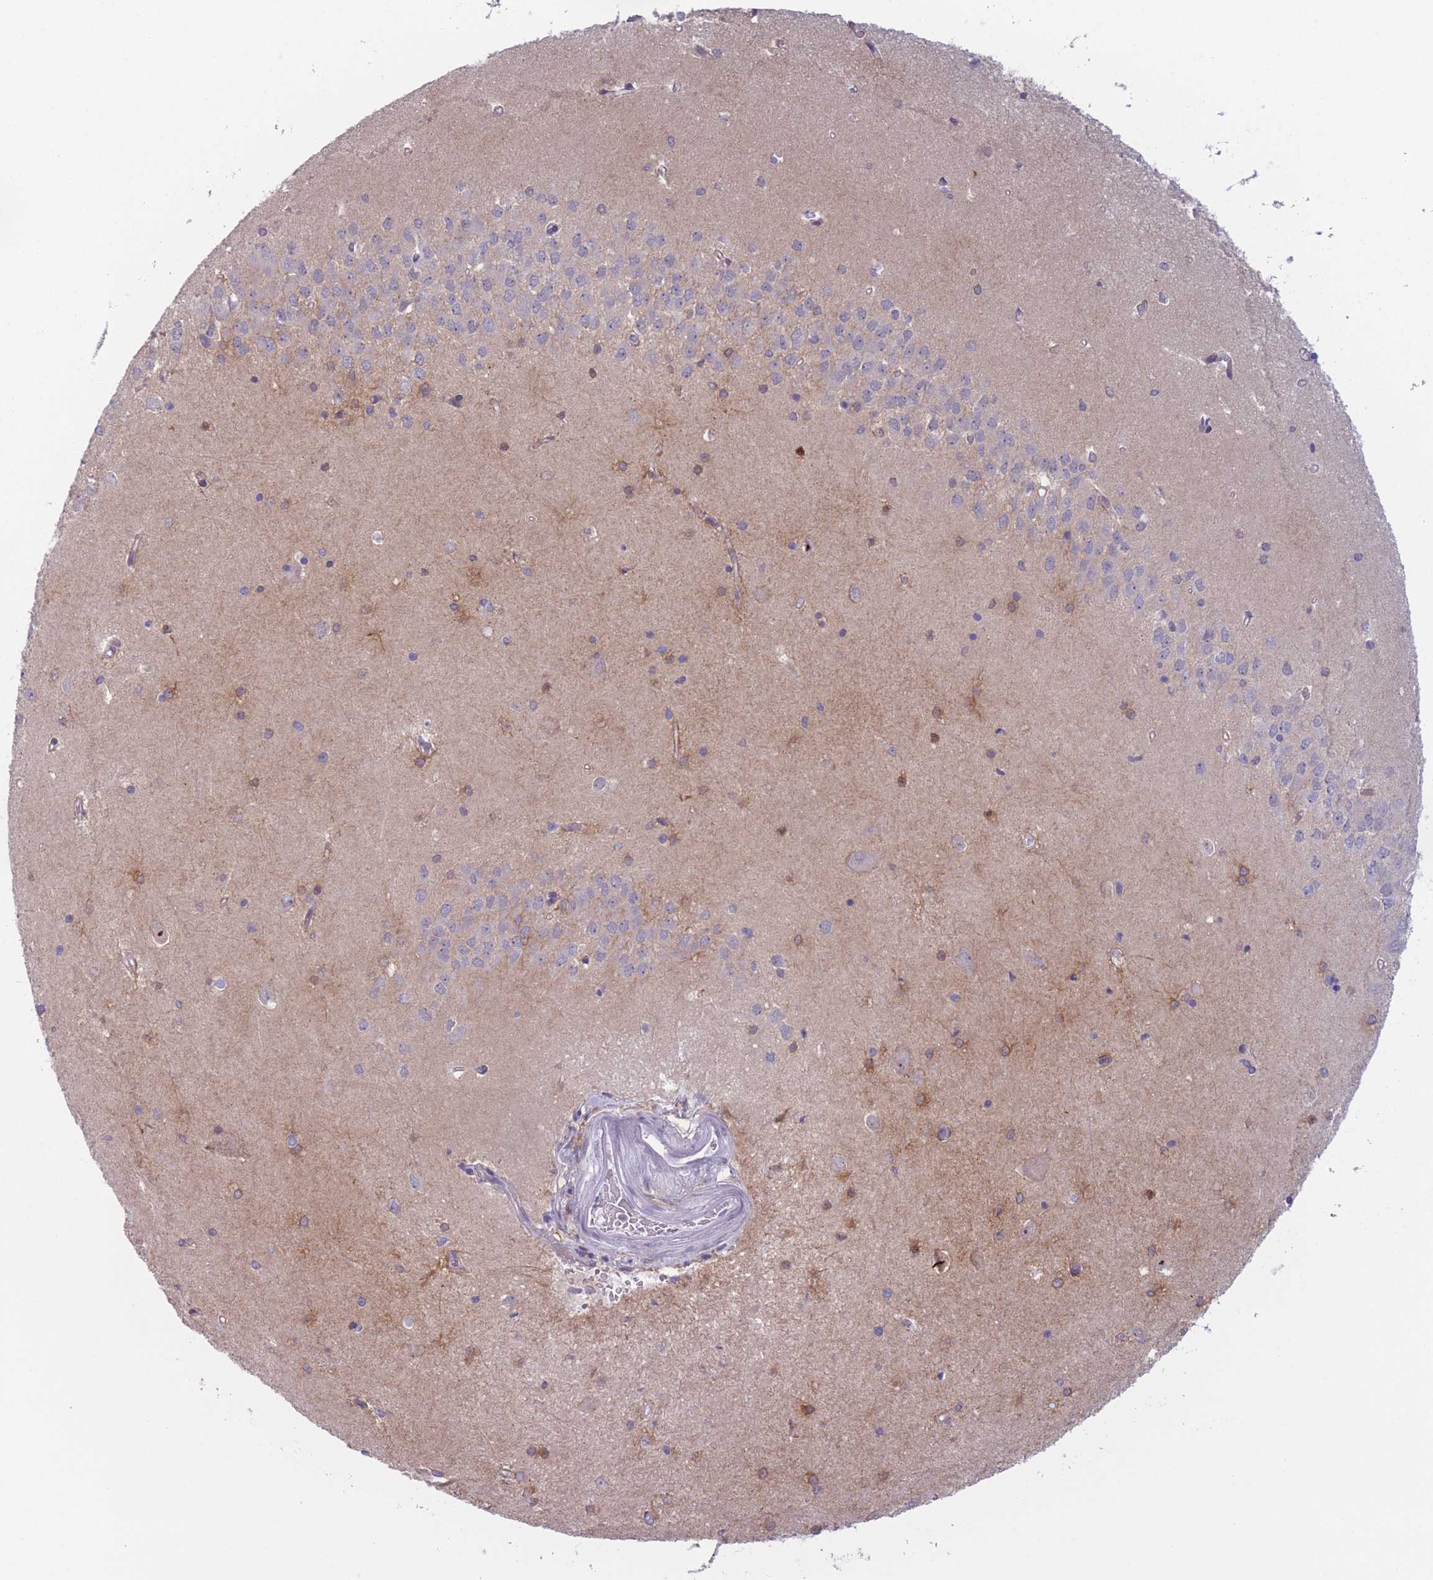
{"staining": {"intensity": "moderate", "quantity": "25%-75%", "location": "cytoplasmic/membranous,nuclear"}, "tissue": "hippocampus", "cell_type": "Glial cells", "image_type": "normal", "snomed": [{"axis": "morphology", "description": "Normal tissue, NOS"}, {"axis": "topography", "description": "Hippocampus"}], "caption": "A histopathology image of human hippocampus stained for a protein displays moderate cytoplasmic/membranous,nuclear brown staining in glial cells. Nuclei are stained in blue.", "gene": "ENSG00000267179", "patient": {"sex": "male", "age": 45}}